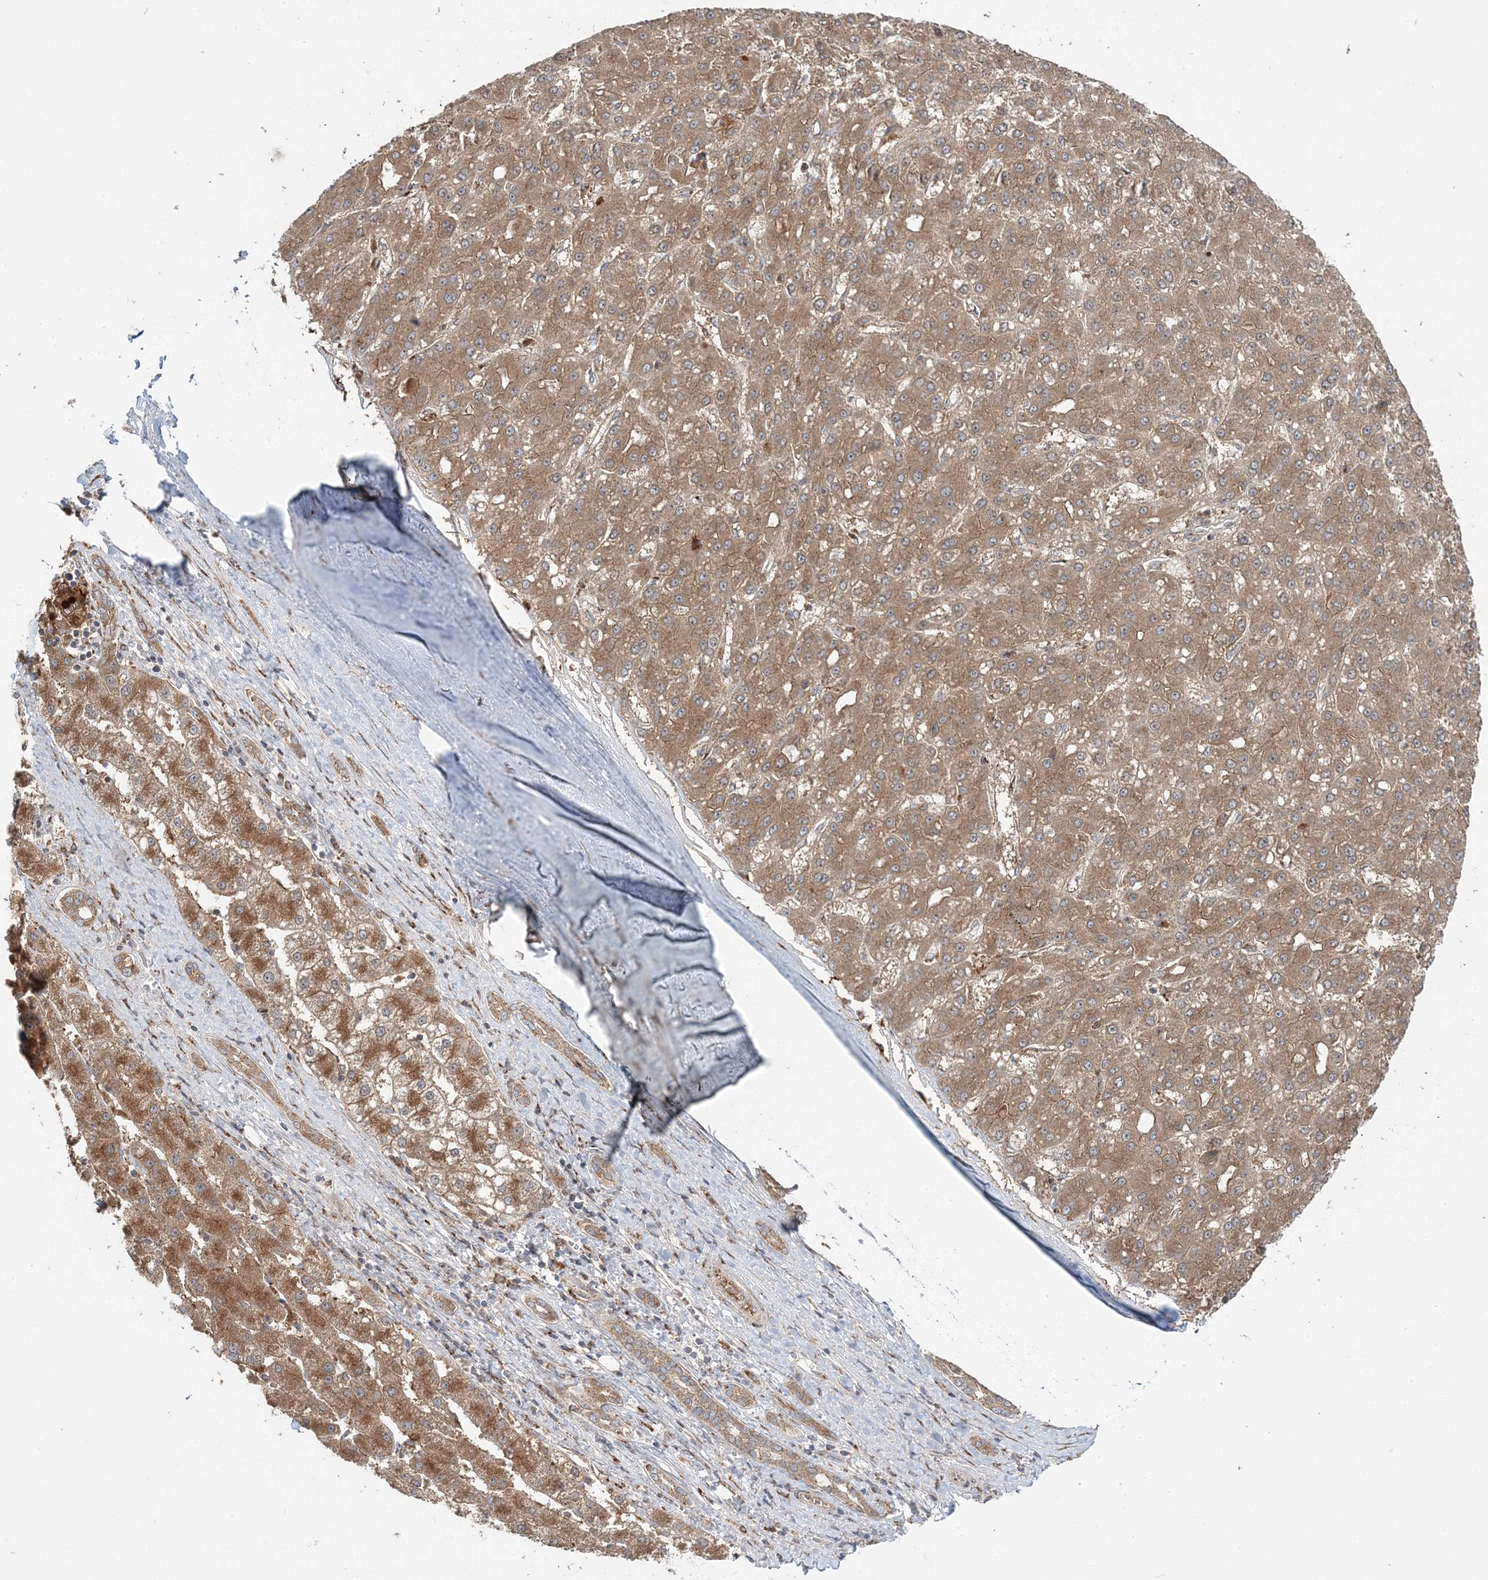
{"staining": {"intensity": "moderate", "quantity": ">75%", "location": "cytoplasmic/membranous"}, "tissue": "liver cancer", "cell_type": "Tumor cells", "image_type": "cancer", "snomed": [{"axis": "morphology", "description": "Carcinoma, Hepatocellular, NOS"}, {"axis": "topography", "description": "Liver"}], "caption": "An immunohistochemistry (IHC) image of neoplastic tissue is shown. Protein staining in brown labels moderate cytoplasmic/membranous positivity in liver hepatocellular carcinoma within tumor cells.", "gene": "ABCC3", "patient": {"sex": "male", "age": 67}}